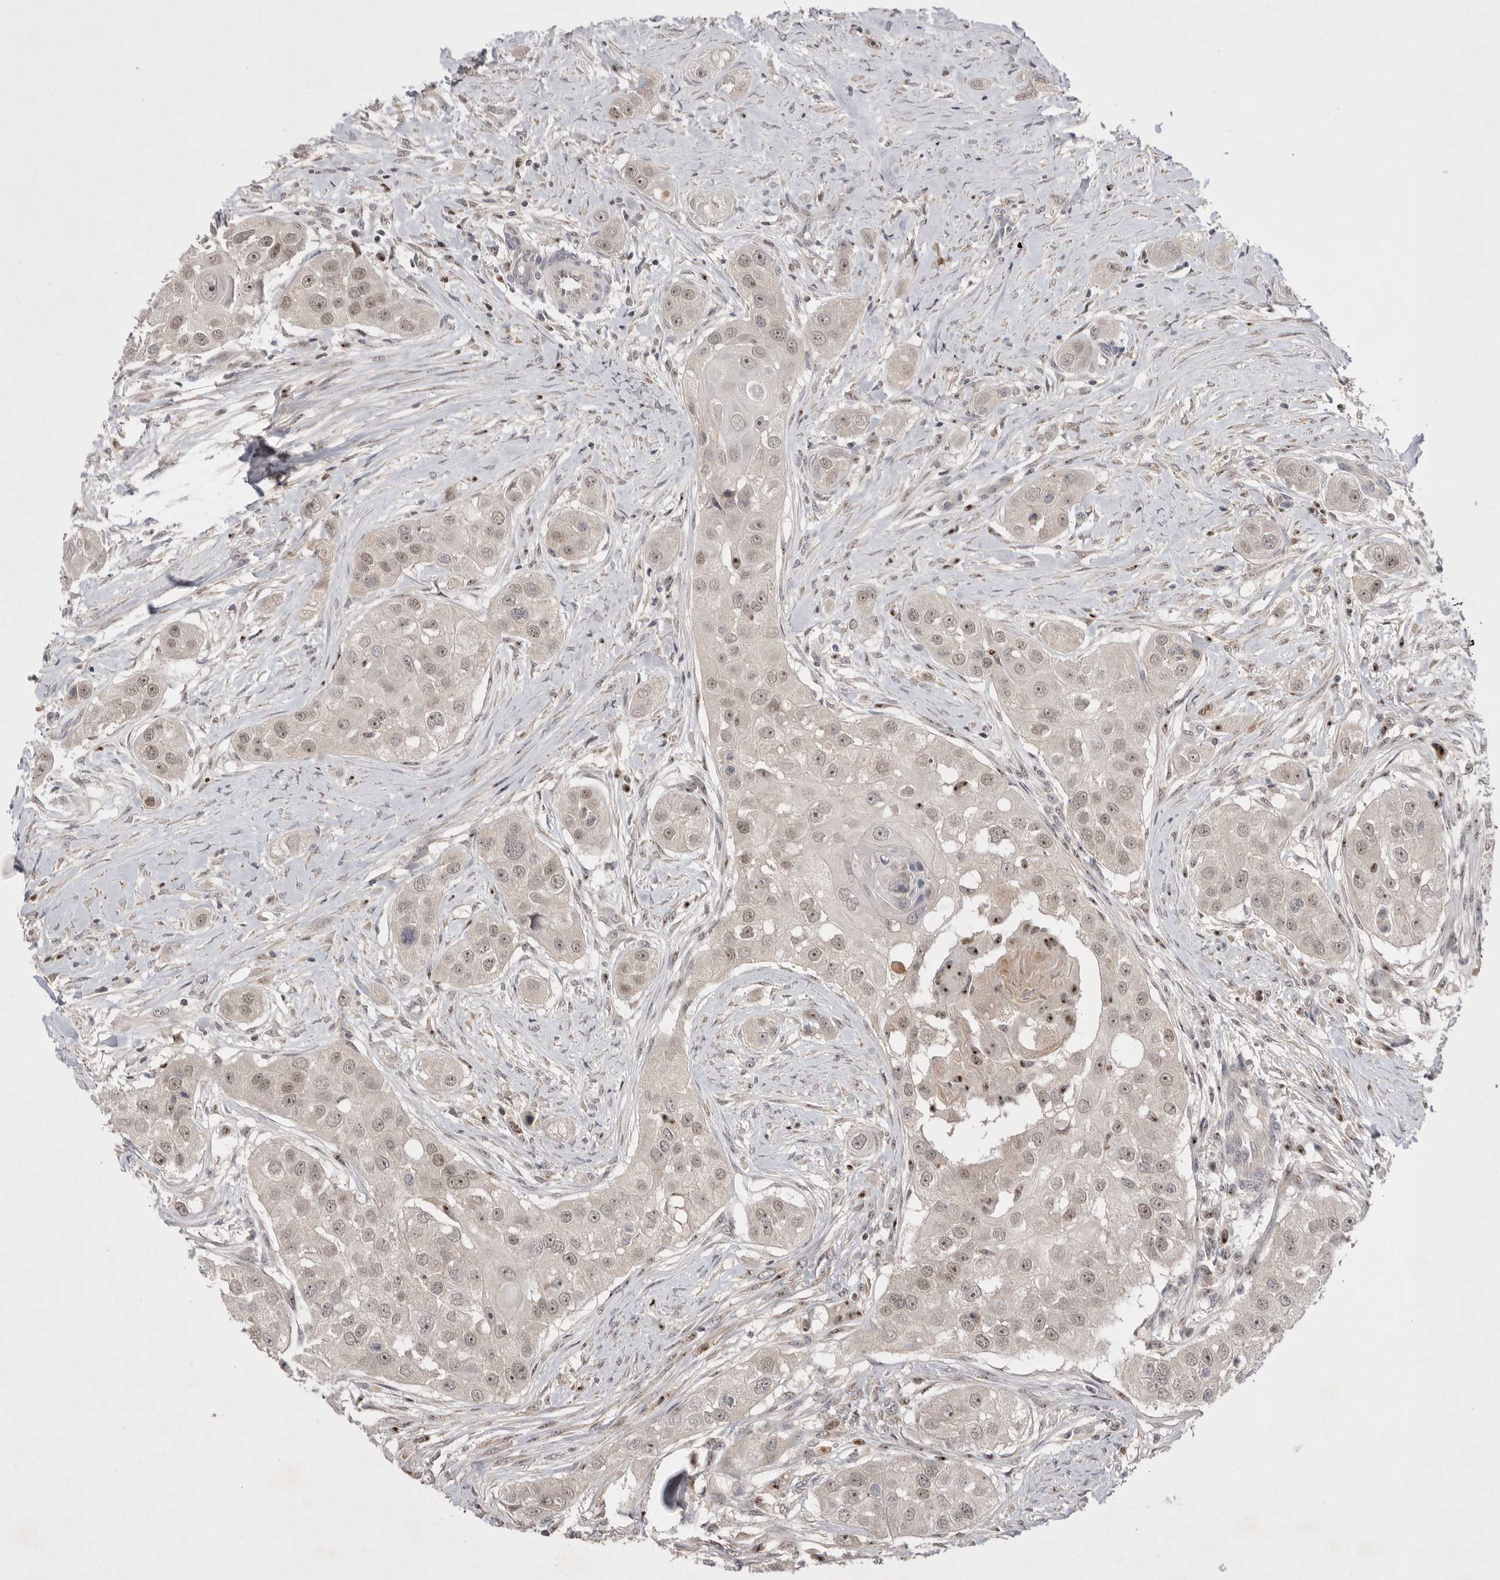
{"staining": {"intensity": "weak", "quantity": ">75%", "location": "cytoplasmic/membranous,nuclear"}, "tissue": "head and neck cancer", "cell_type": "Tumor cells", "image_type": "cancer", "snomed": [{"axis": "morphology", "description": "Normal tissue, NOS"}, {"axis": "morphology", "description": "Squamous cell carcinoma, NOS"}, {"axis": "topography", "description": "Skeletal muscle"}, {"axis": "topography", "description": "Head-Neck"}], "caption": "Immunohistochemistry (DAB (3,3'-diaminobenzidine)) staining of squamous cell carcinoma (head and neck) displays weak cytoplasmic/membranous and nuclear protein expression in approximately >75% of tumor cells.", "gene": "HUS1", "patient": {"sex": "male", "age": 51}}